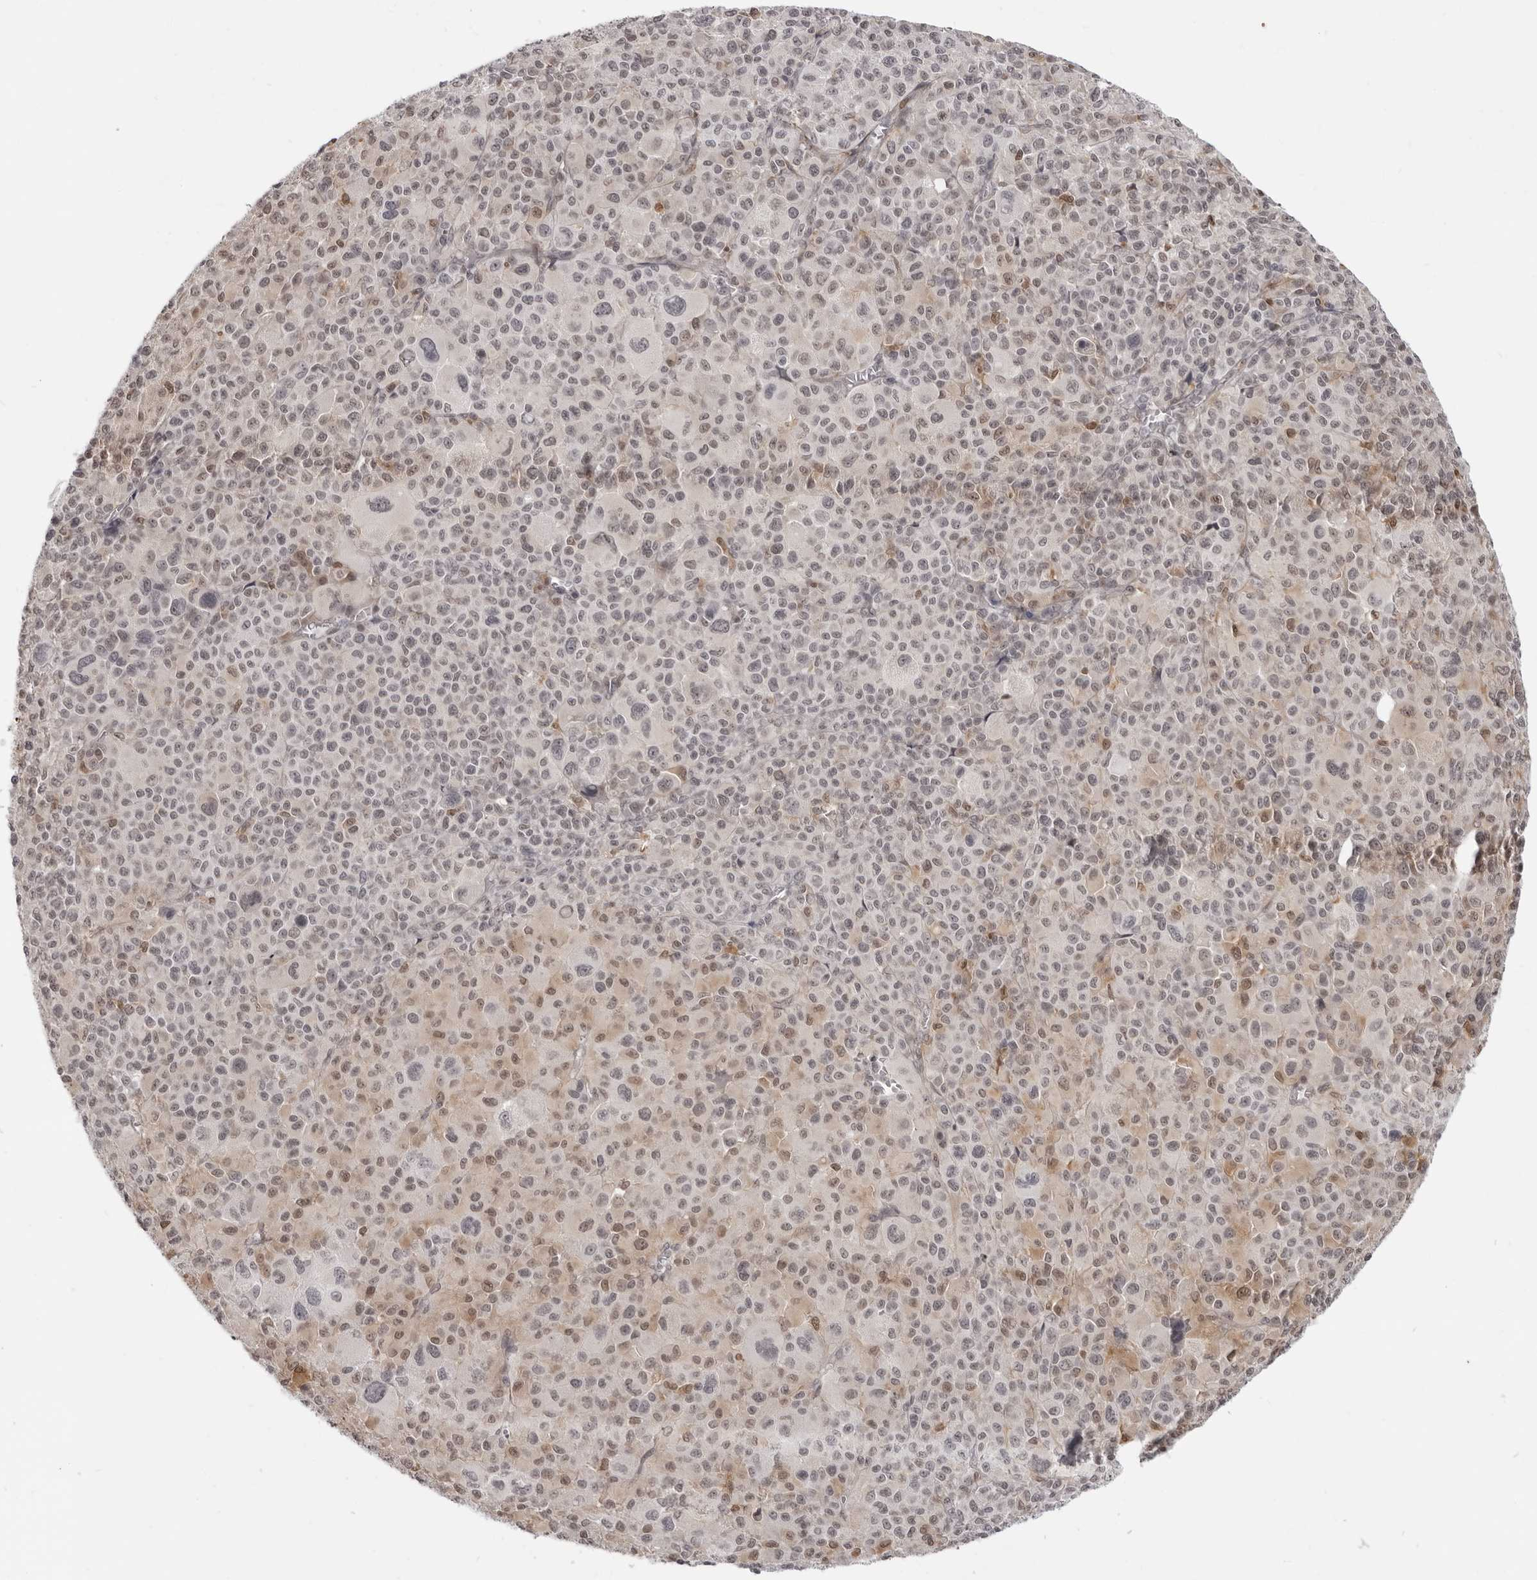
{"staining": {"intensity": "moderate", "quantity": "25%-75%", "location": "nuclear"}, "tissue": "melanoma", "cell_type": "Tumor cells", "image_type": "cancer", "snomed": [{"axis": "morphology", "description": "Malignant melanoma, Metastatic site"}, {"axis": "topography", "description": "Skin"}], "caption": "Tumor cells exhibit medium levels of moderate nuclear expression in approximately 25%-75% of cells in human malignant melanoma (metastatic site). The staining is performed using DAB (3,3'-diaminobenzidine) brown chromogen to label protein expression. The nuclei are counter-stained blue using hematoxylin.", "gene": "SRGAP2", "patient": {"sex": "female", "age": 74}}